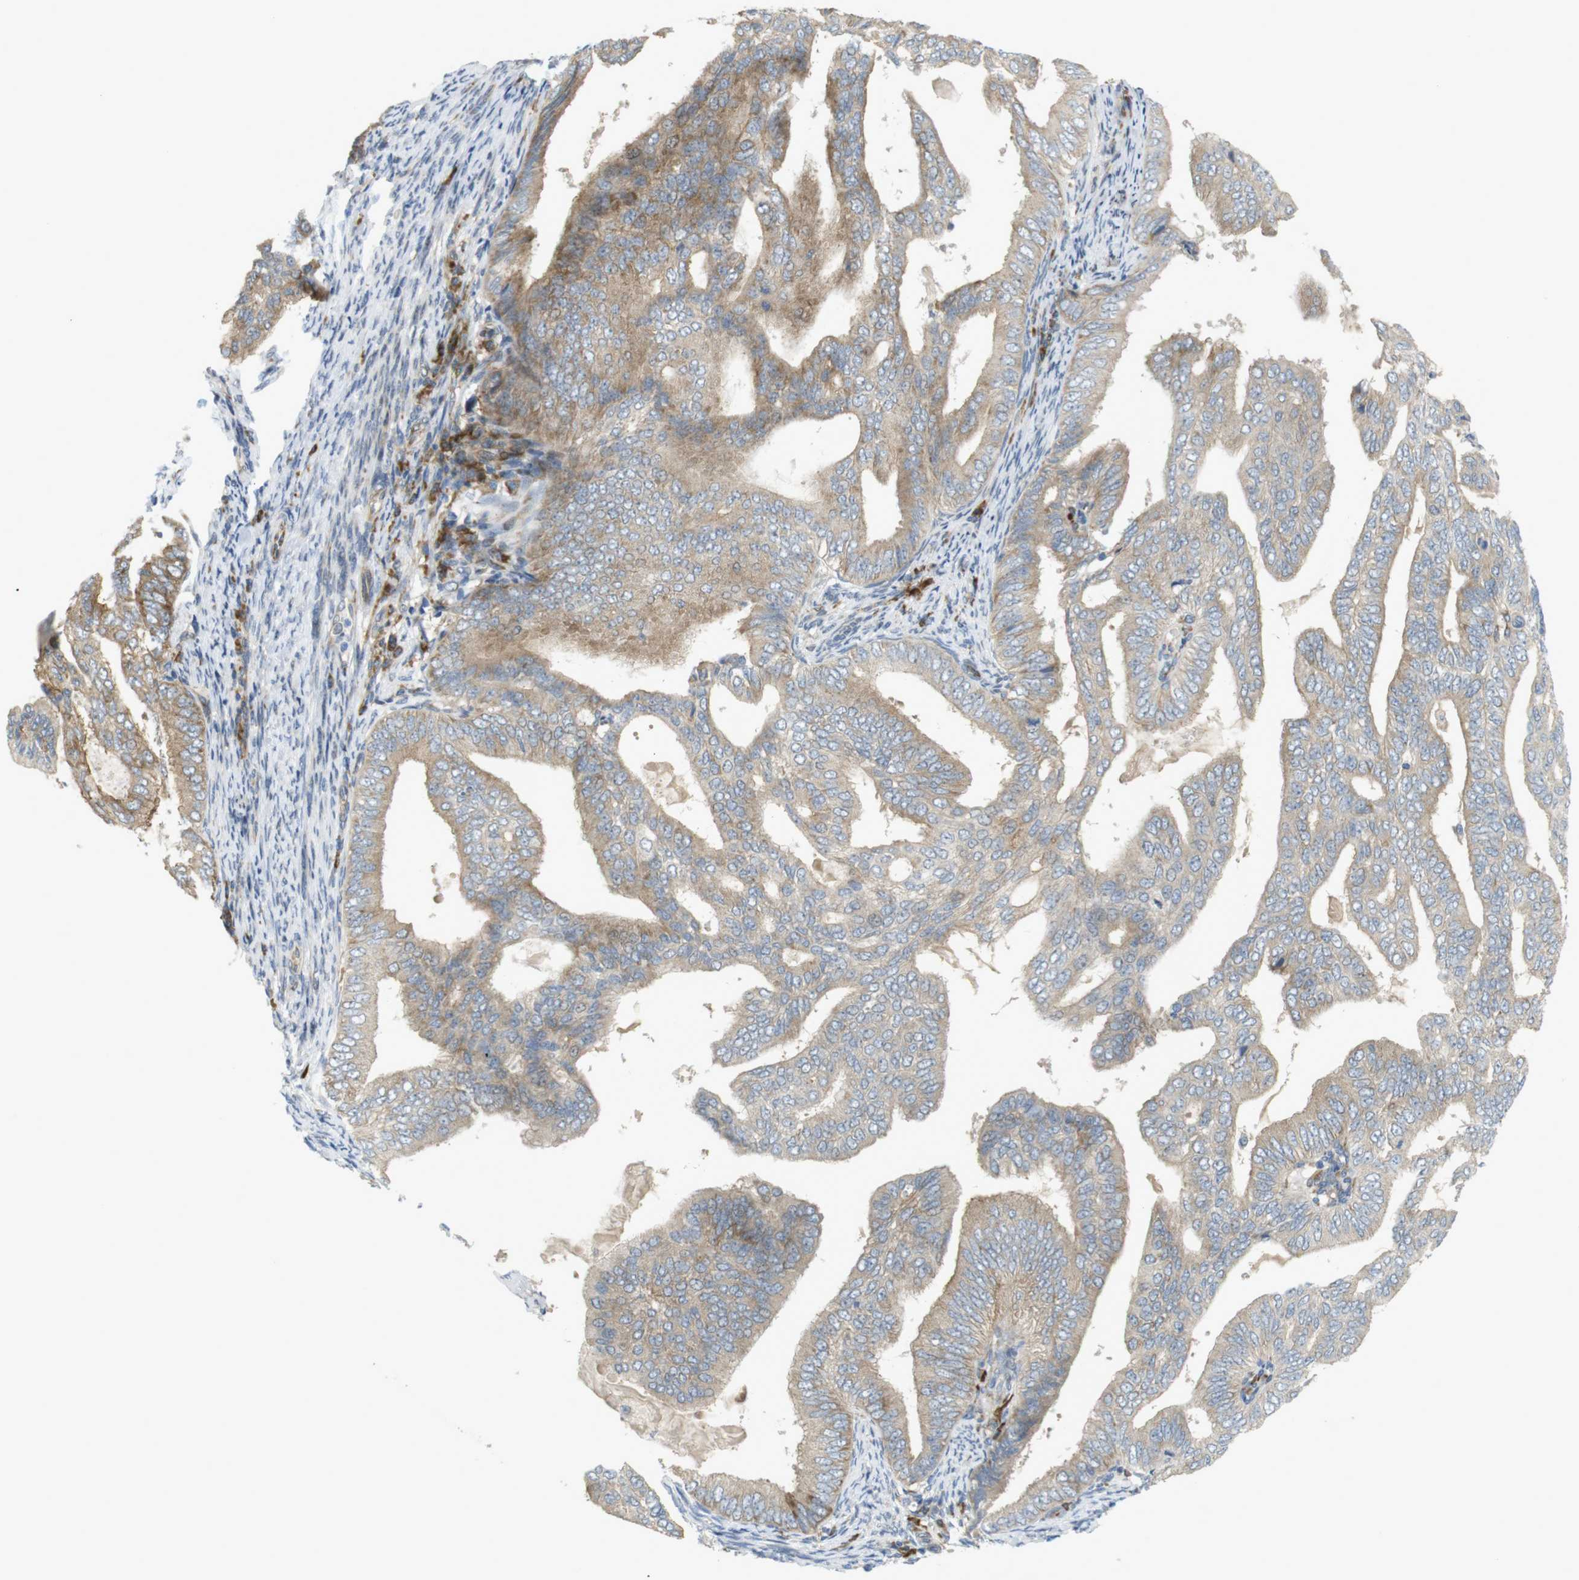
{"staining": {"intensity": "weak", "quantity": ">75%", "location": "cytoplasmic/membranous"}, "tissue": "endometrial cancer", "cell_type": "Tumor cells", "image_type": "cancer", "snomed": [{"axis": "morphology", "description": "Adenocarcinoma, NOS"}, {"axis": "topography", "description": "Endometrium"}], "caption": "A photomicrograph of endometrial cancer stained for a protein shows weak cytoplasmic/membranous brown staining in tumor cells. (IHC, brightfield microscopy, high magnification).", "gene": "GJC3", "patient": {"sex": "female", "age": 58}}